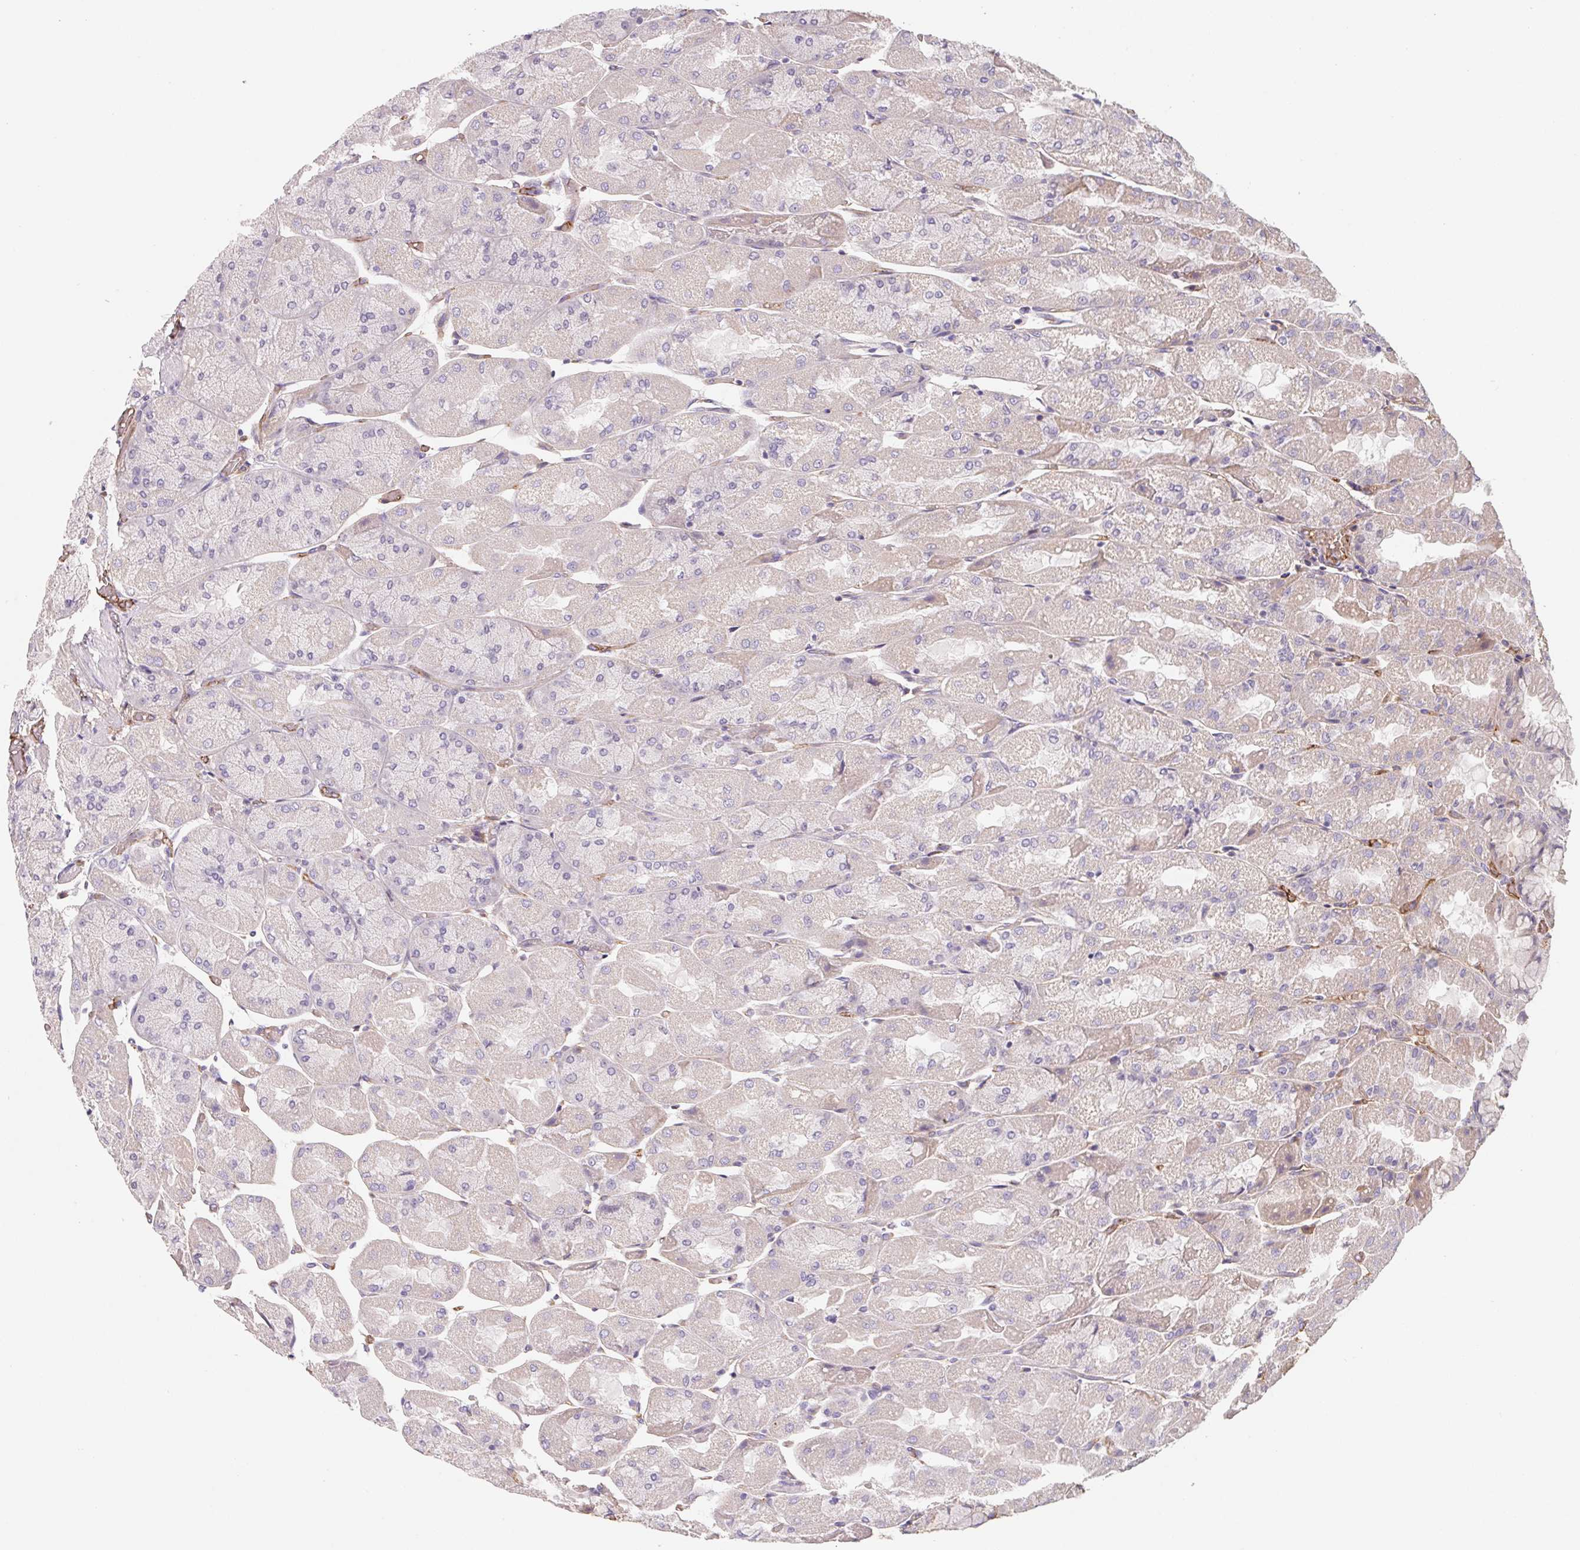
{"staining": {"intensity": "negative", "quantity": "none", "location": "none"}, "tissue": "stomach", "cell_type": "Glandular cells", "image_type": "normal", "snomed": [{"axis": "morphology", "description": "Normal tissue, NOS"}, {"axis": "topography", "description": "Stomach"}], "caption": "Stomach stained for a protein using immunohistochemistry exhibits no expression glandular cells.", "gene": "LPA", "patient": {"sex": "female", "age": 61}}